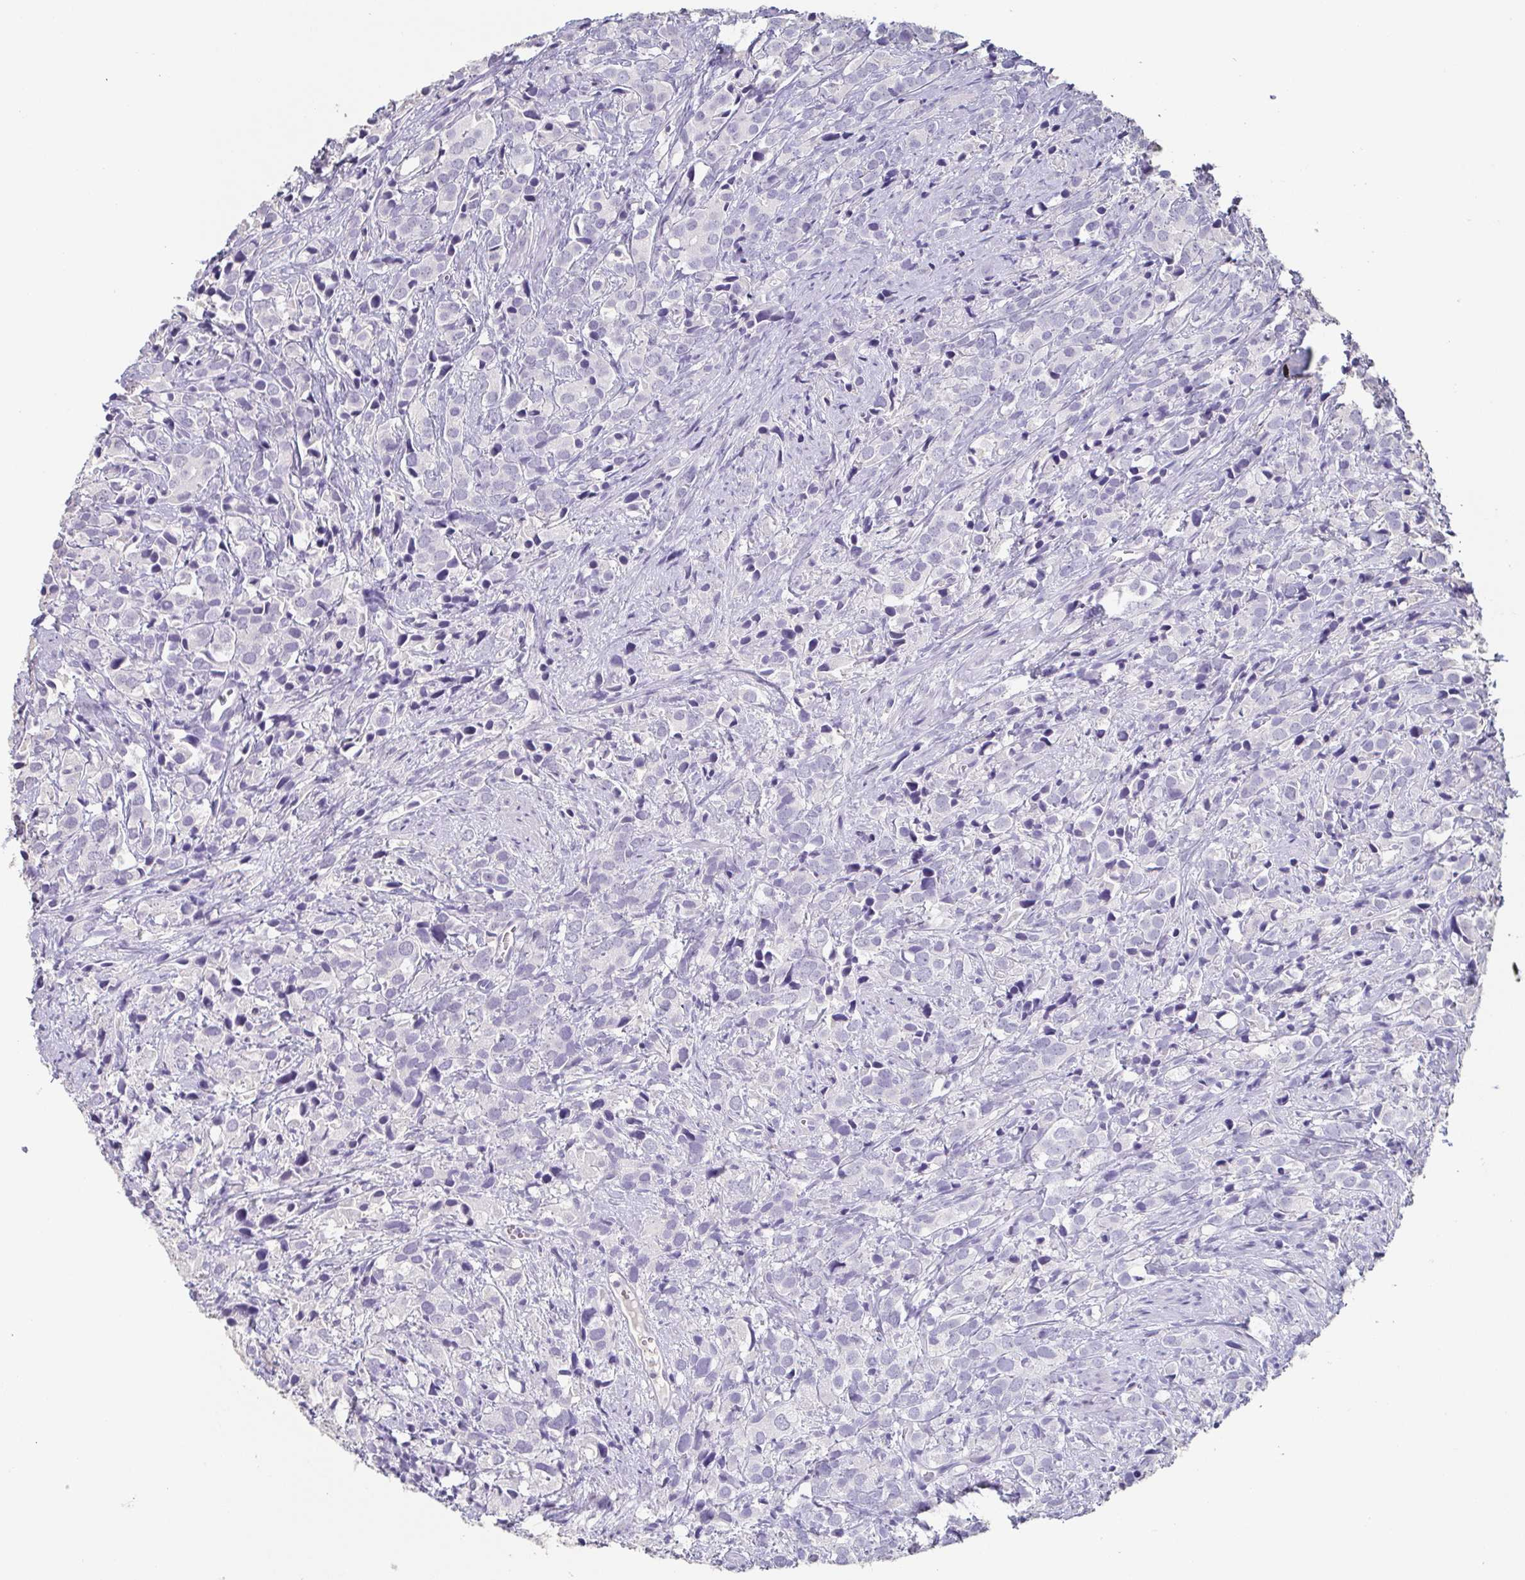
{"staining": {"intensity": "negative", "quantity": "none", "location": "none"}, "tissue": "prostate cancer", "cell_type": "Tumor cells", "image_type": "cancer", "snomed": [{"axis": "morphology", "description": "Adenocarcinoma, High grade"}, {"axis": "topography", "description": "Prostate"}], "caption": "Photomicrograph shows no significant protein expression in tumor cells of high-grade adenocarcinoma (prostate).", "gene": "BPIFA2", "patient": {"sex": "male", "age": 86}}